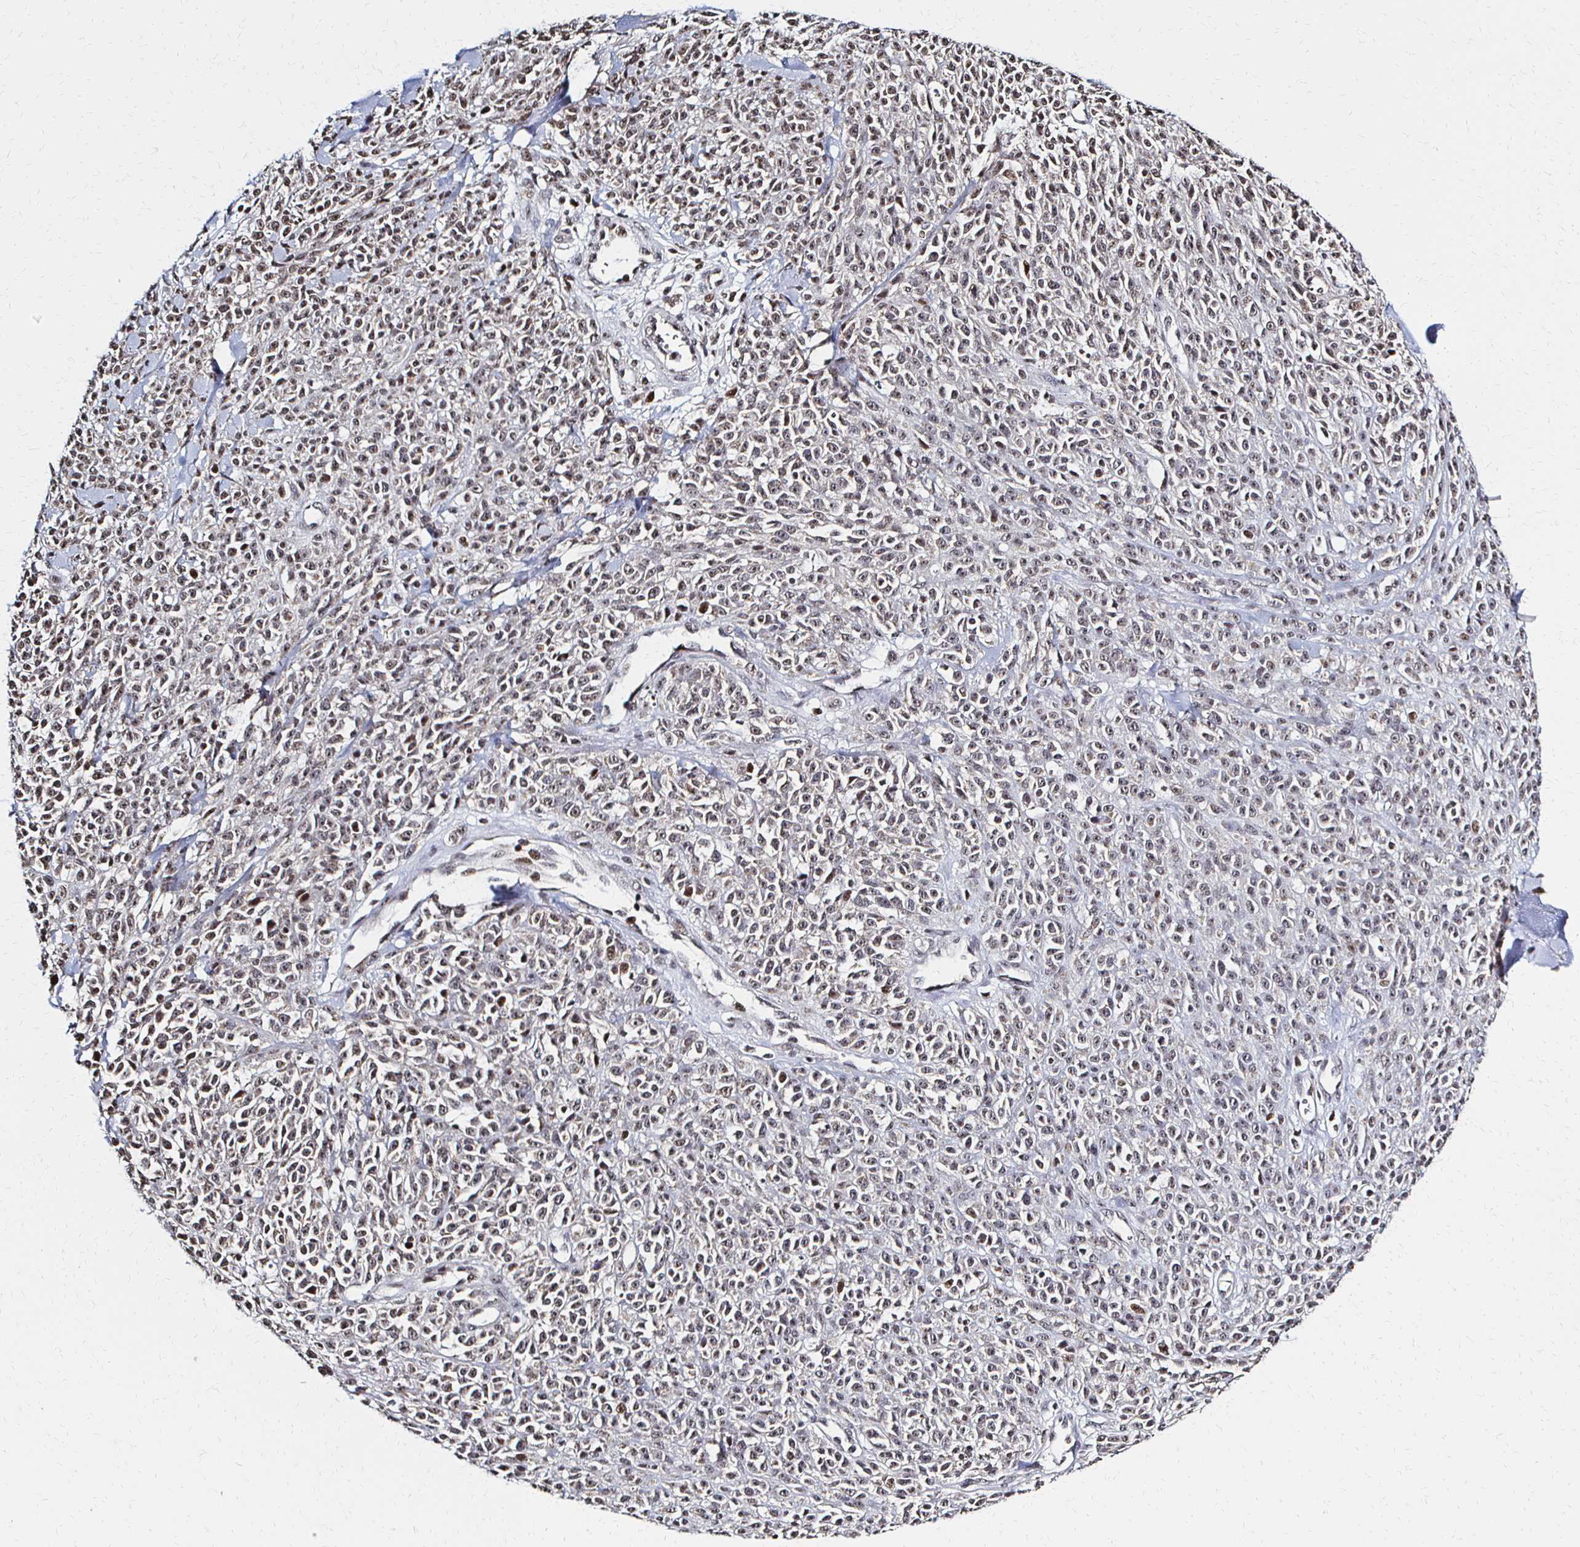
{"staining": {"intensity": "weak", "quantity": ">75%", "location": "cytoplasmic/membranous,nuclear"}, "tissue": "melanoma", "cell_type": "Tumor cells", "image_type": "cancer", "snomed": [{"axis": "morphology", "description": "Malignant melanoma, NOS"}, {"axis": "topography", "description": "Skin"}, {"axis": "topography", "description": "Skin of trunk"}], "caption": "Melanoma tissue displays weak cytoplasmic/membranous and nuclear expression in approximately >75% of tumor cells", "gene": "HOXA9", "patient": {"sex": "male", "age": 74}}